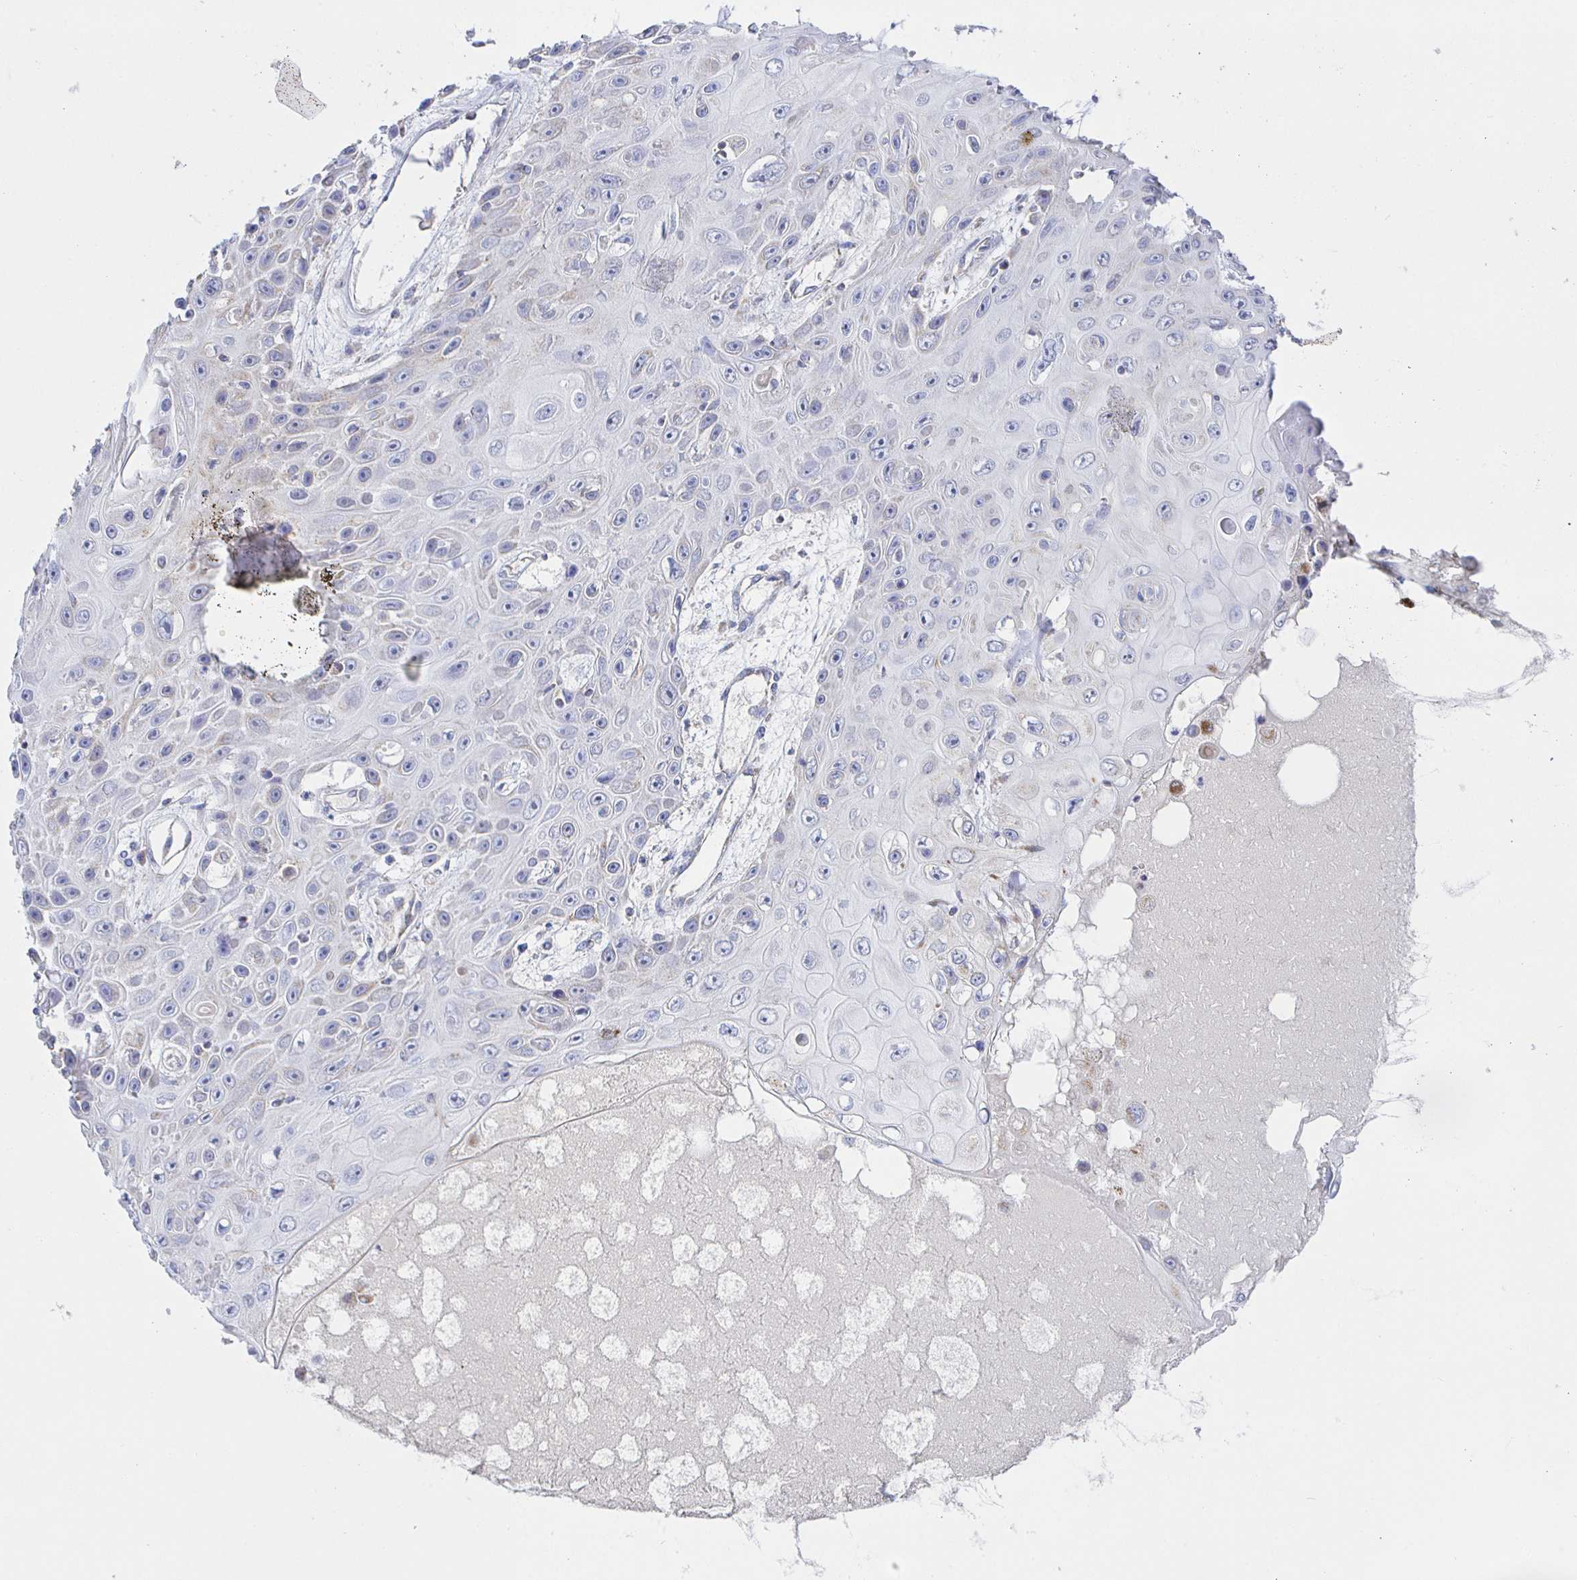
{"staining": {"intensity": "negative", "quantity": "none", "location": "none"}, "tissue": "skin cancer", "cell_type": "Tumor cells", "image_type": "cancer", "snomed": [{"axis": "morphology", "description": "Squamous cell carcinoma, NOS"}, {"axis": "topography", "description": "Skin"}], "caption": "High power microscopy histopathology image of an IHC histopathology image of skin cancer, revealing no significant positivity in tumor cells.", "gene": "SYNGR4", "patient": {"sex": "male", "age": 82}}